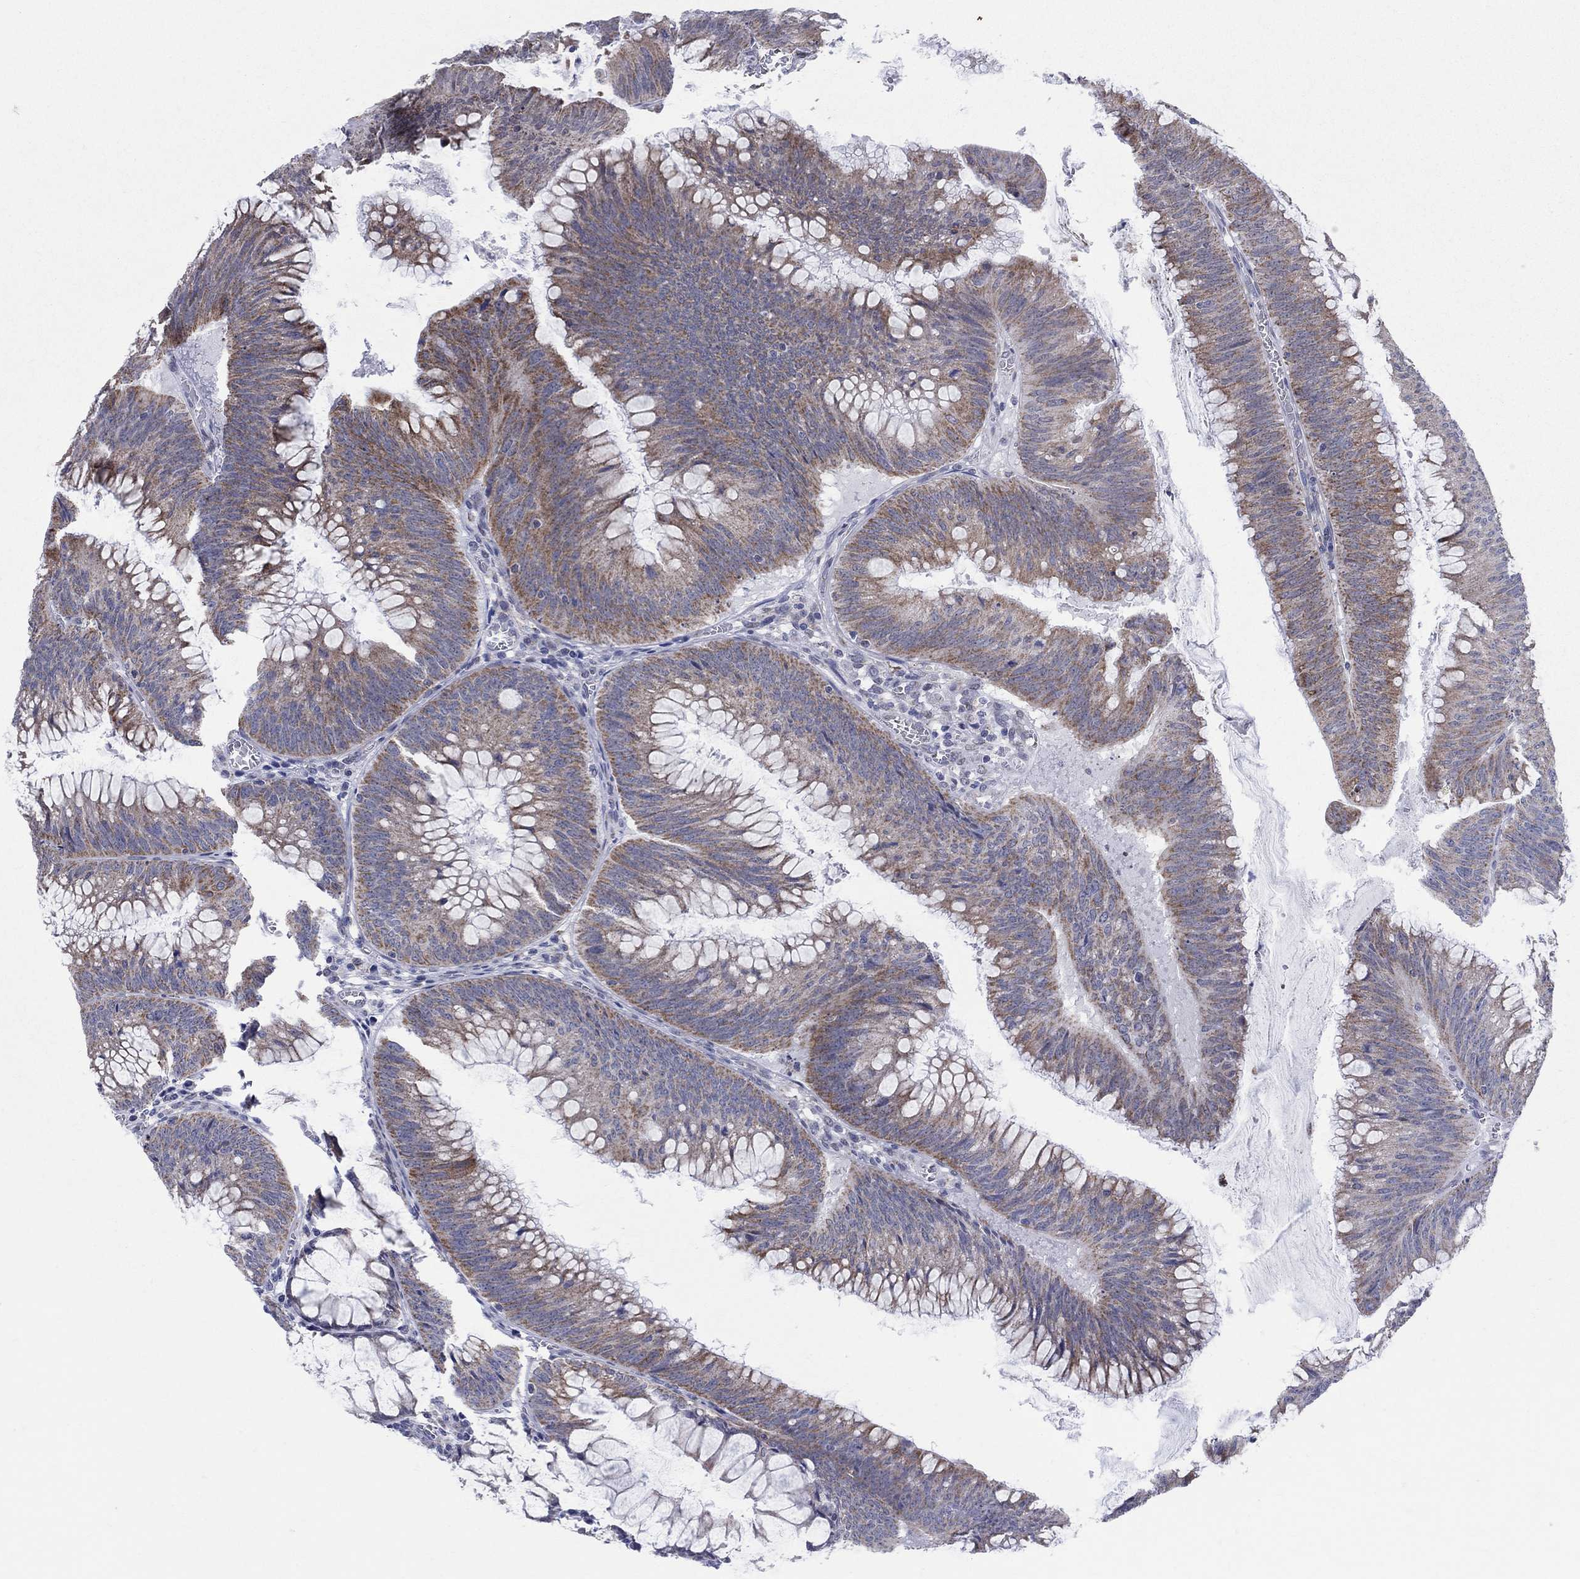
{"staining": {"intensity": "moderate", "quantity": "25%-75%", "location": "cytoplasmic/membranous"}, "tissue": "colorectal cancer", "cell_type": "Tumor cells", "image_type": "cancer", "snomed": [{"axis": "morphology", "description": "Adenocarcinoma, NOS"}, {"axis": "topography", "description": "Rectum"}], "caption": "Adenocarcinoma (colorectal) tissue shows moderate cytoplasmic/membranous positivity in approximately 25%-75% of tumor cells", "gene": "KISS1R", "patient": {"sex": "female", "age": 72}}